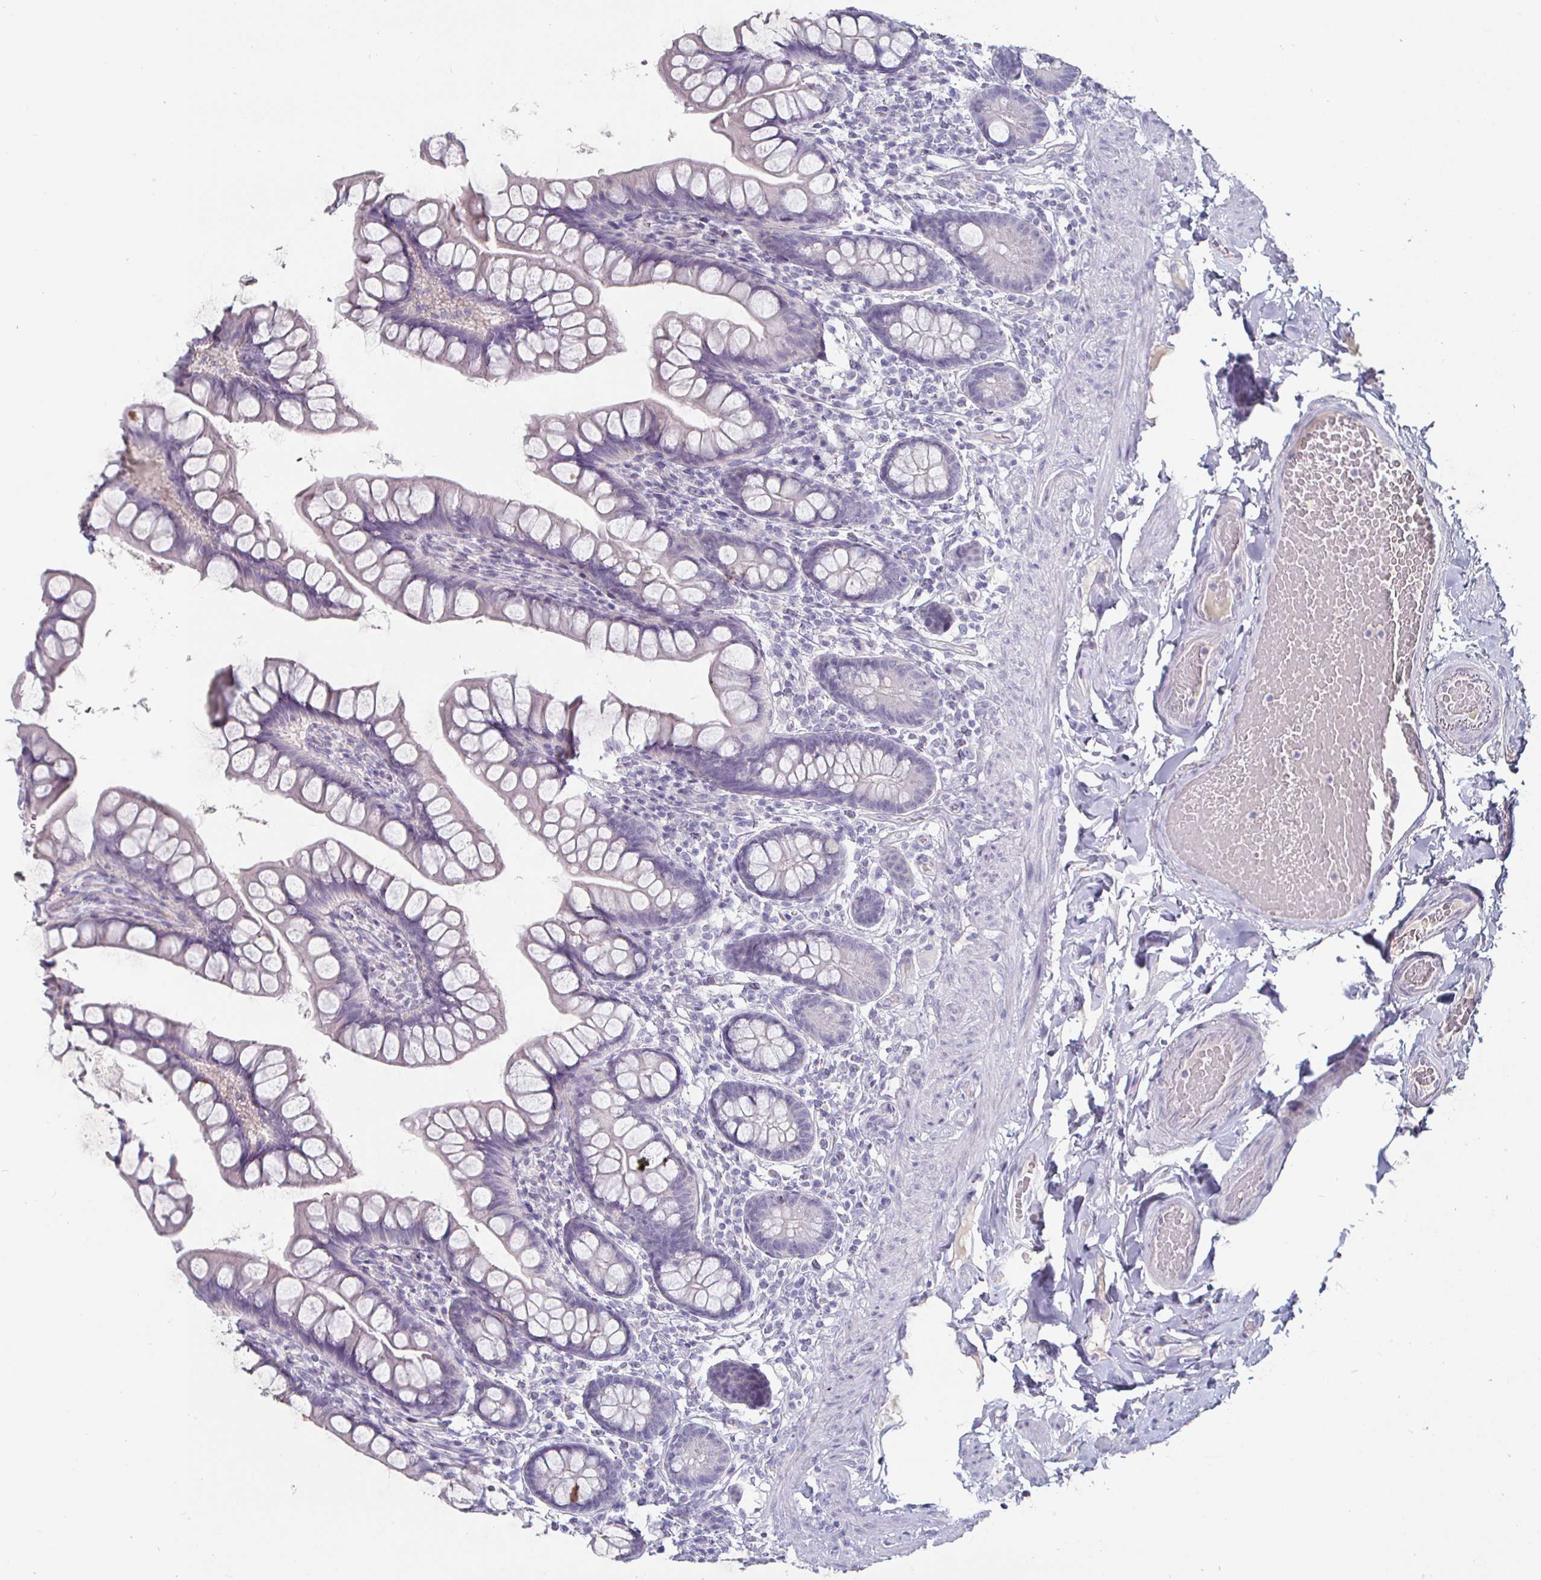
{"staining": {"intensity": "negative", "quantity": "none", "location": "none"}, "tissue": "small intestine", "cell_type": "Glandular cells", "image_type": "normal", "snomed": [{"axis": "morphology", "description": "Normal tissue, NOS"}, {"axis": "topography", "description": "Small intestine"}], "caption": "Small intestine stained for a protein using IHC displays no positivity glandular cells.", "gene": "ENPP1", "patient": {"sex": "male", "age": 70}}